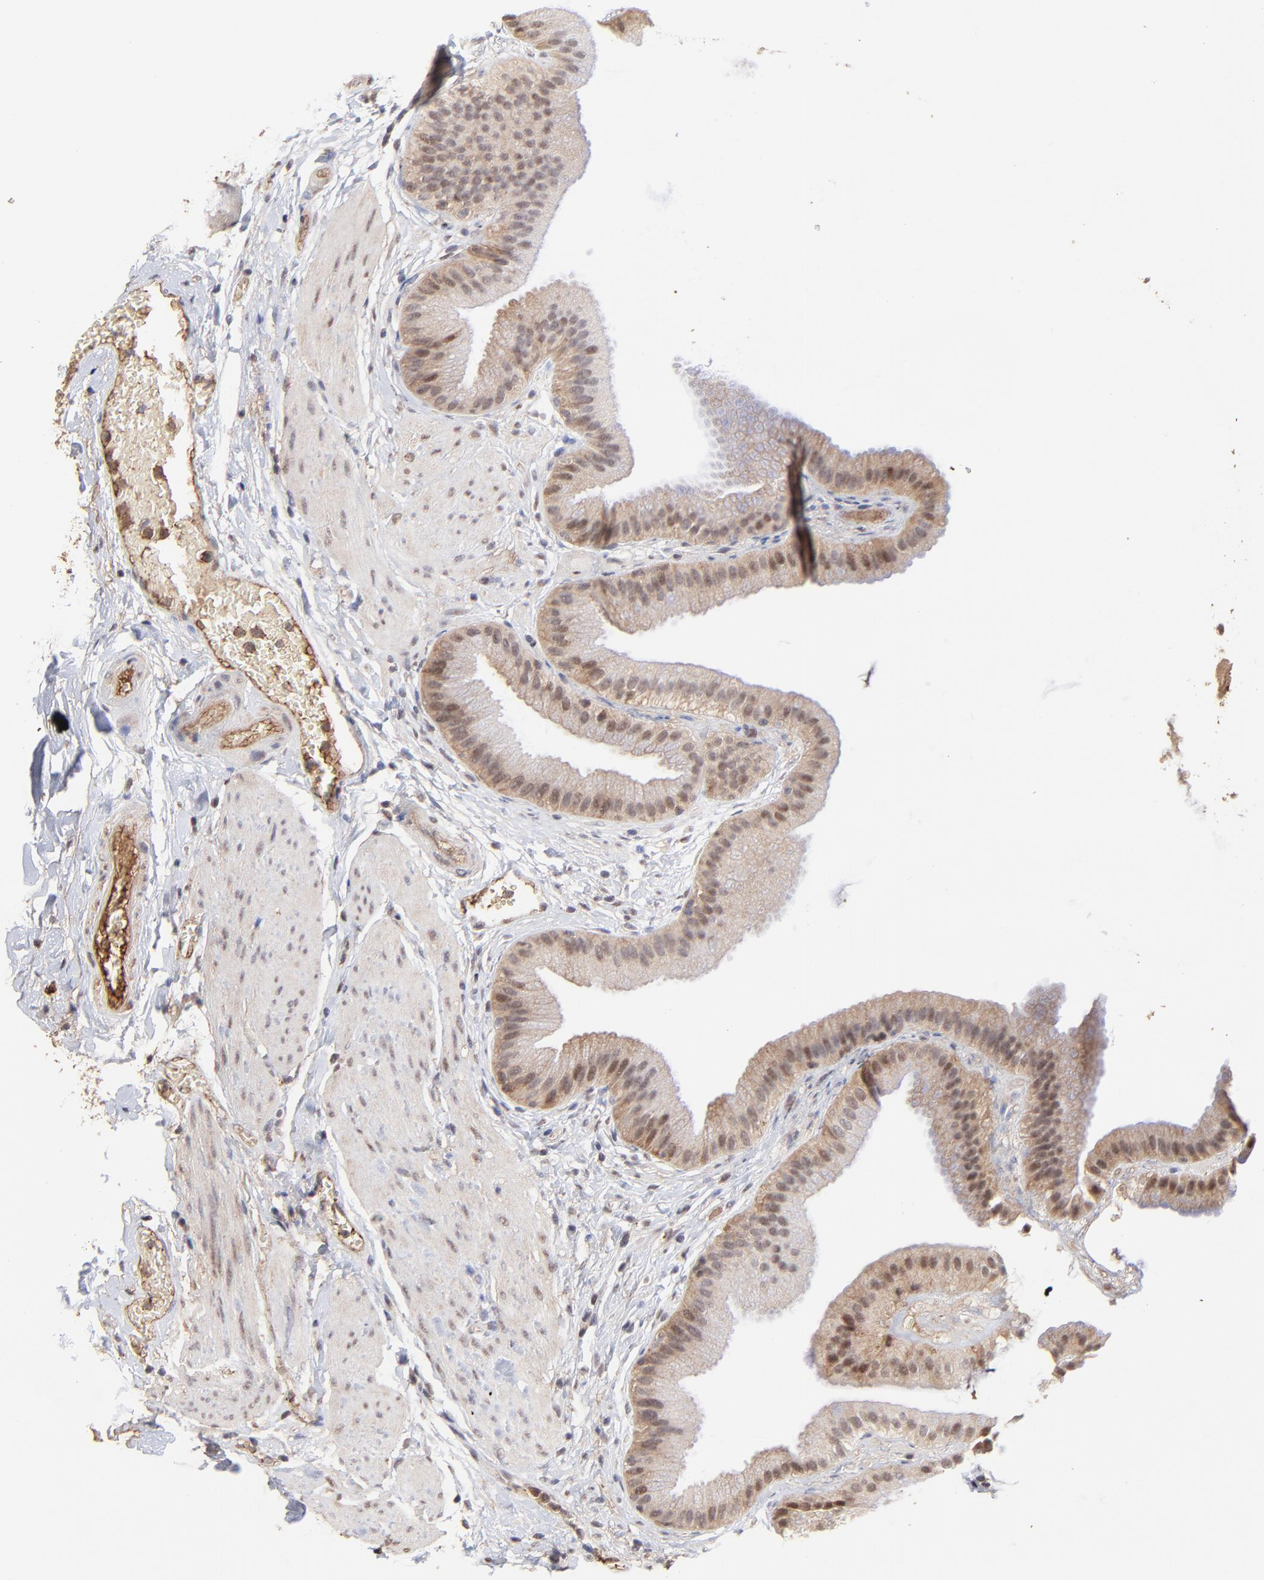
{"staining": {"intensity": "moderate", "quantity": "25%-75%", "location": "cytoplasmic/membranous,nuclear"}, "tissue": "gallbladder", "cell_type": "Glandular cells", "image_type": "normal", "snomed": [{"axis": "morphology", "description": "Normal tissue, NOS"}, {"axis": "topography", "description": "Gallbladder"}], "caption": "The image demonstrates immunohistochemical staining of benign gallbladder. There is moderate cytoplasmic/membranous,nuclear staining is appreciated in approximately 25%-75% of glandular cells. (DAB = brown stain, brightfield microscopy at high magnification).", "gene": "PSMD14", "patient": {"sex": "female", "age": 63}}